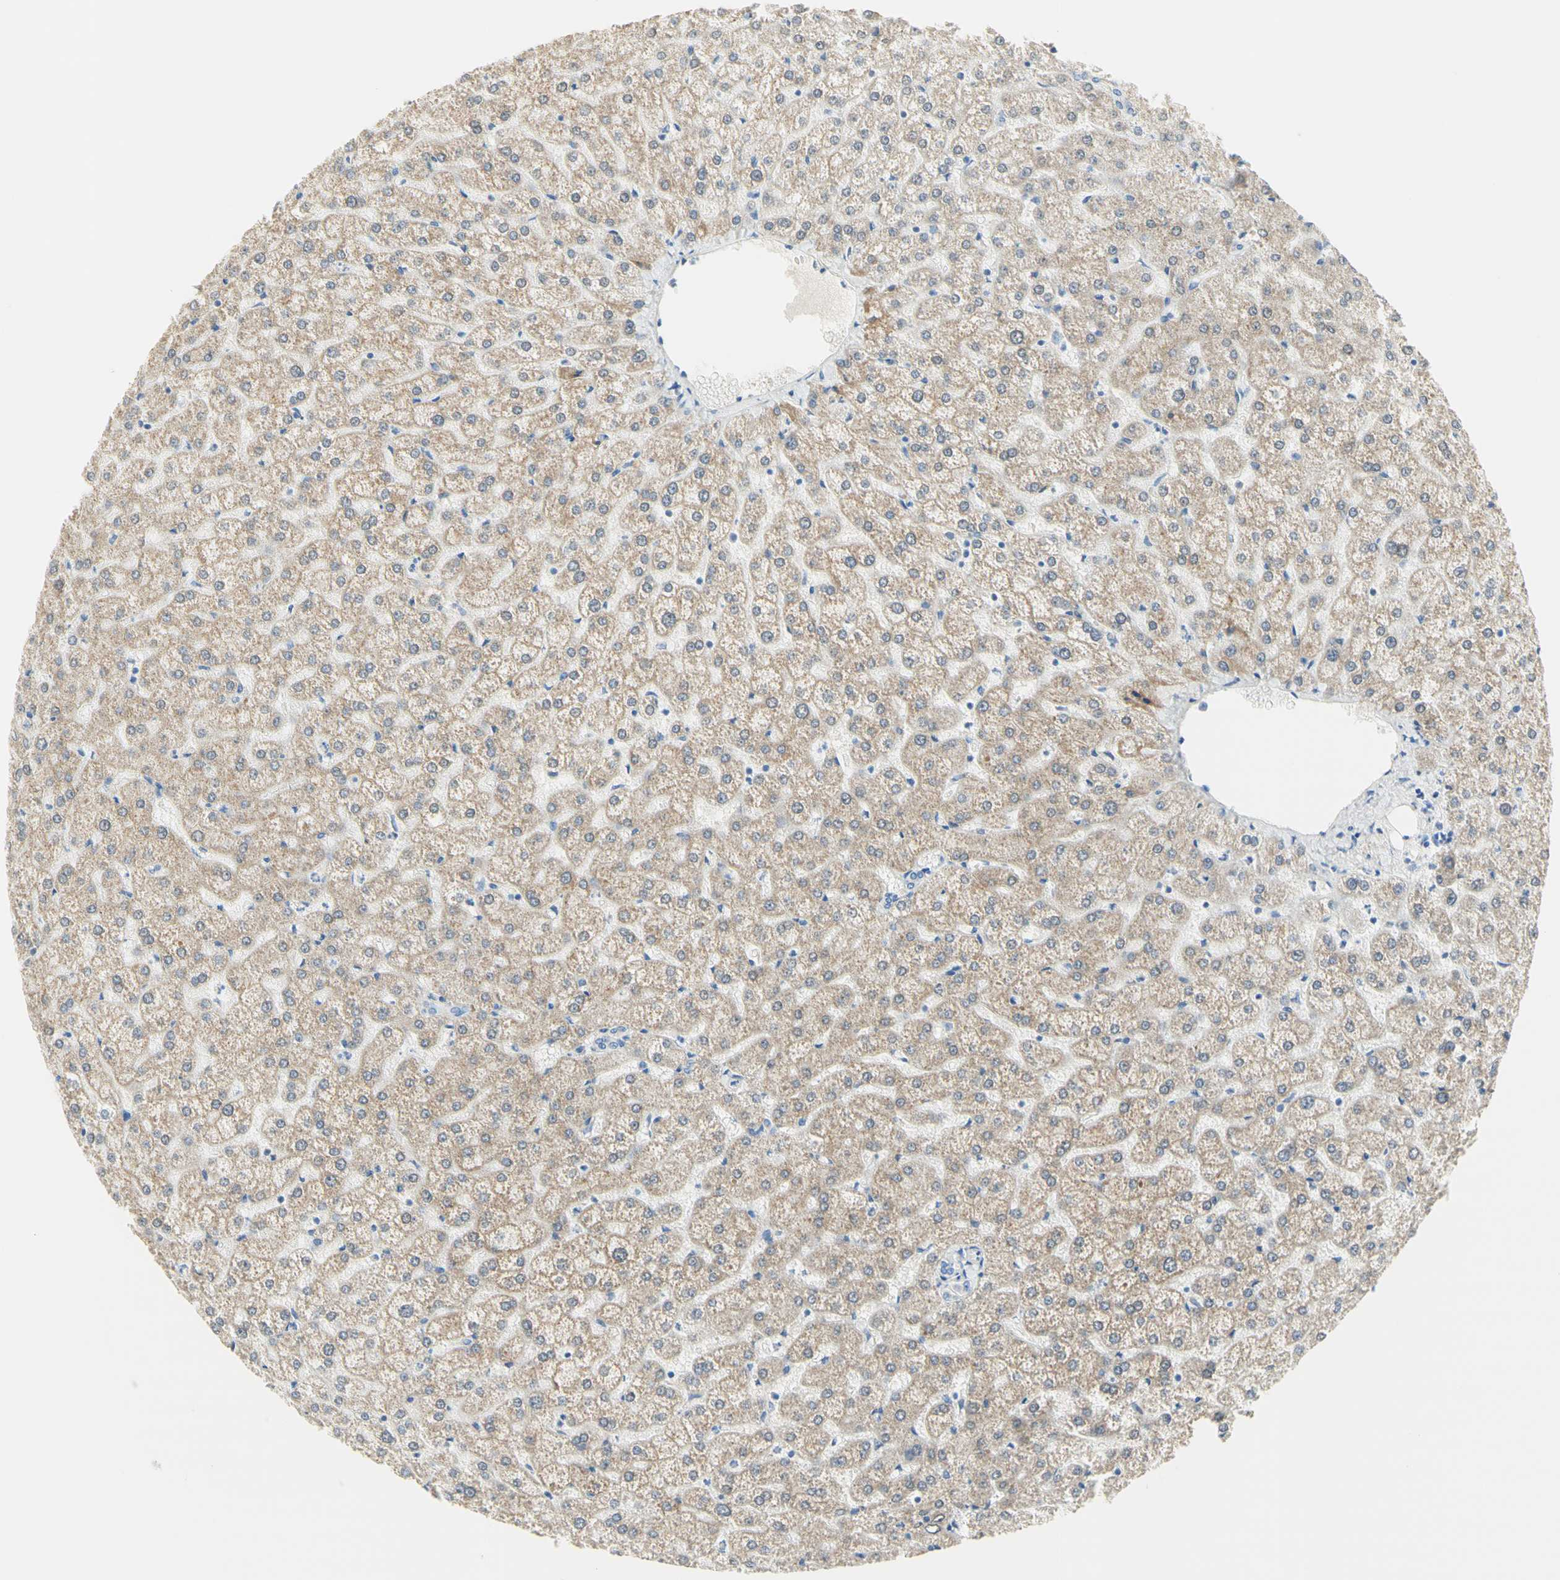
{"staining": {"intensity": "negative", "quantity": "none", "location": "none"}, "tissue": "liver", "cell_type": "Cholangiocytes", "image_type": "normal", "snomed": [{"axis": "morphology", "description": "Normal tissue, NOS"}, {"axis": "topography", "description": "Liver"}], "caption": "Immunohistochemistry (IHC) image of normal liver stained for a protein (brown), which displays no positivity in cholangiocytes.", "gene": "NECTIN4", "patient": {"sex": "female", "age": 32}}